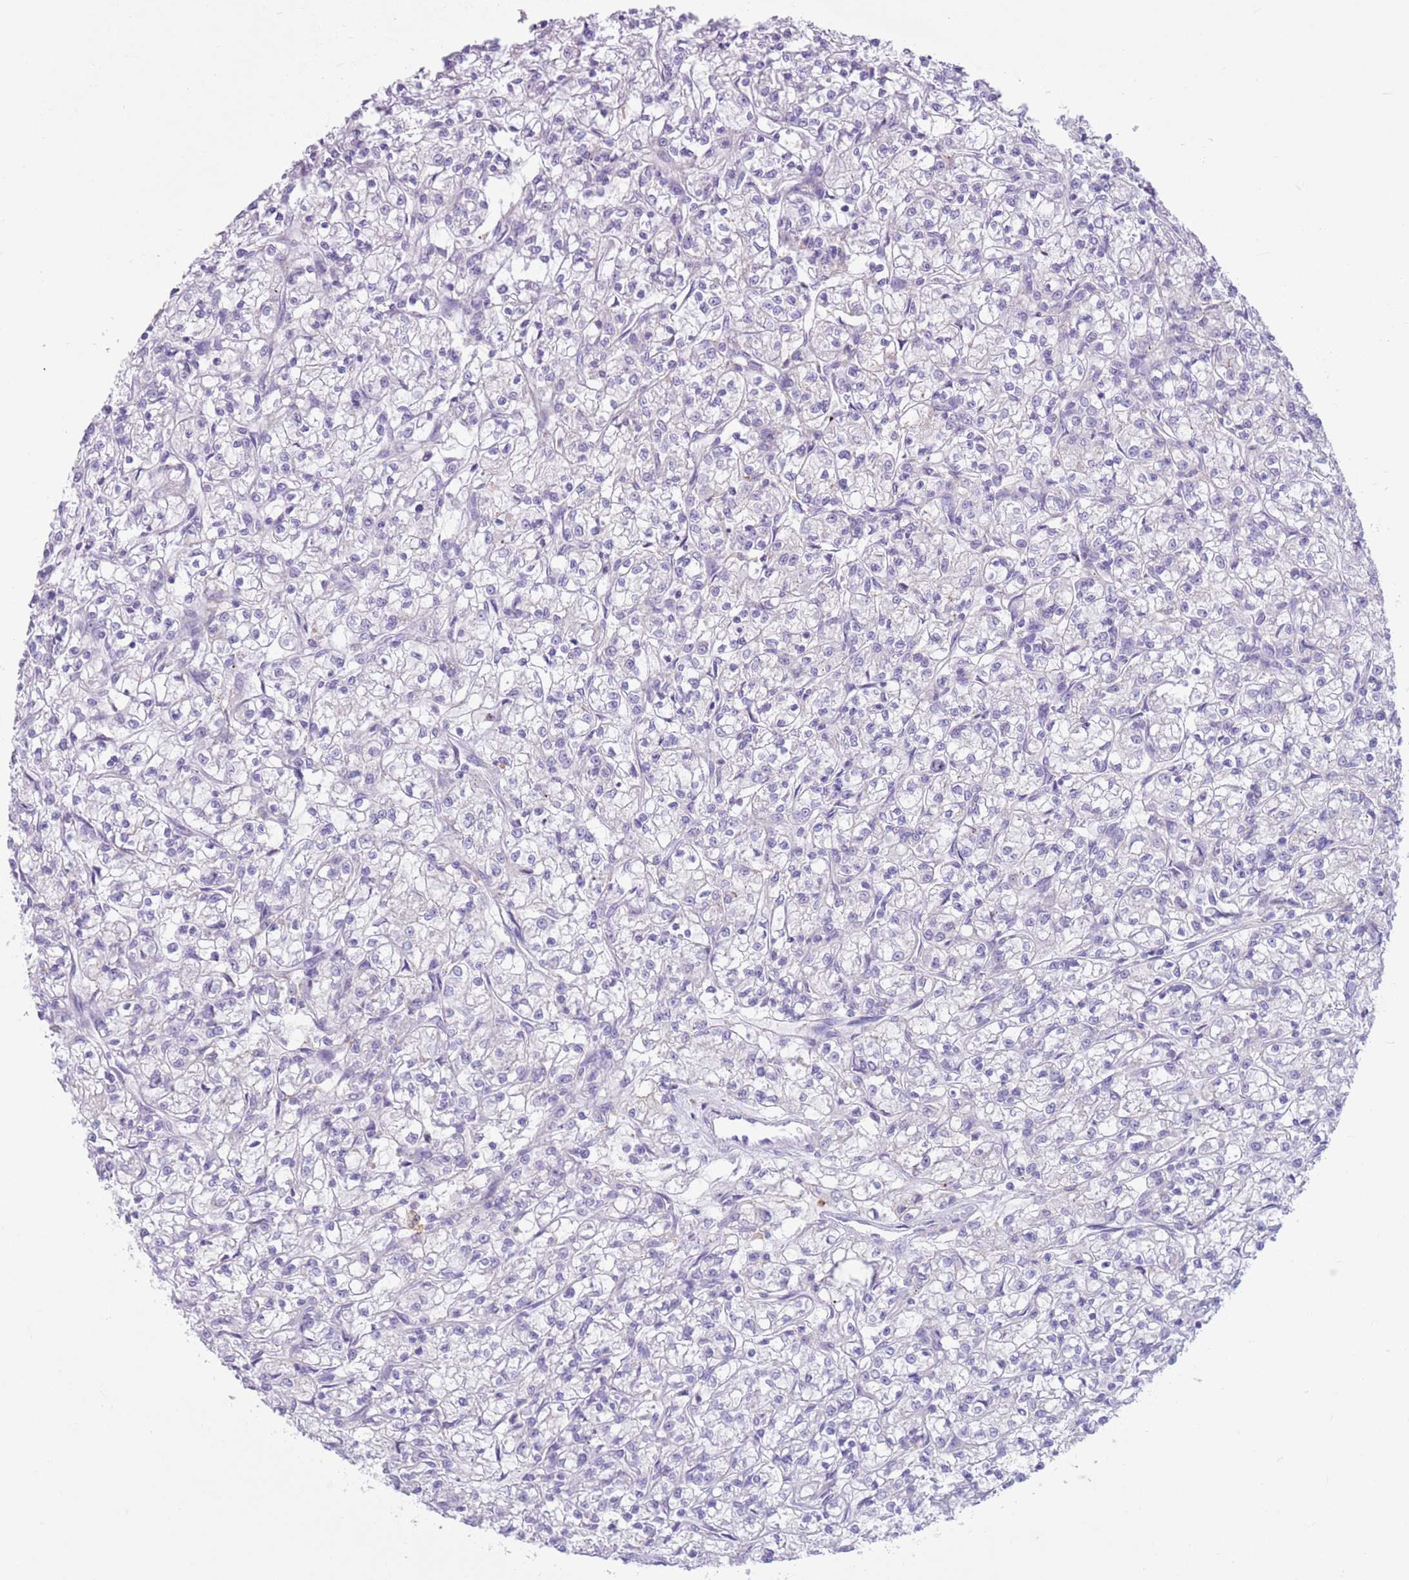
{"staining": {"intensity": "negative", "quantity": "none", "location": "none"}, "tissue": "renal cancer", "cell_type": "Tumor cells", "image_type": "cancer", "snomed": [{"axis": "morphology", "description": "Adenocarcinoma, NOS"}, {"axis": "topography", "description": "Kidney"}], "caption": "IHC micrograph of neoplastic tissue: human renal adenocarcinoma stained with DAB displays no significant protein staining in tumor cells.", "gene": "SNX6", "patient": {"sex": "female", "age": 59}}